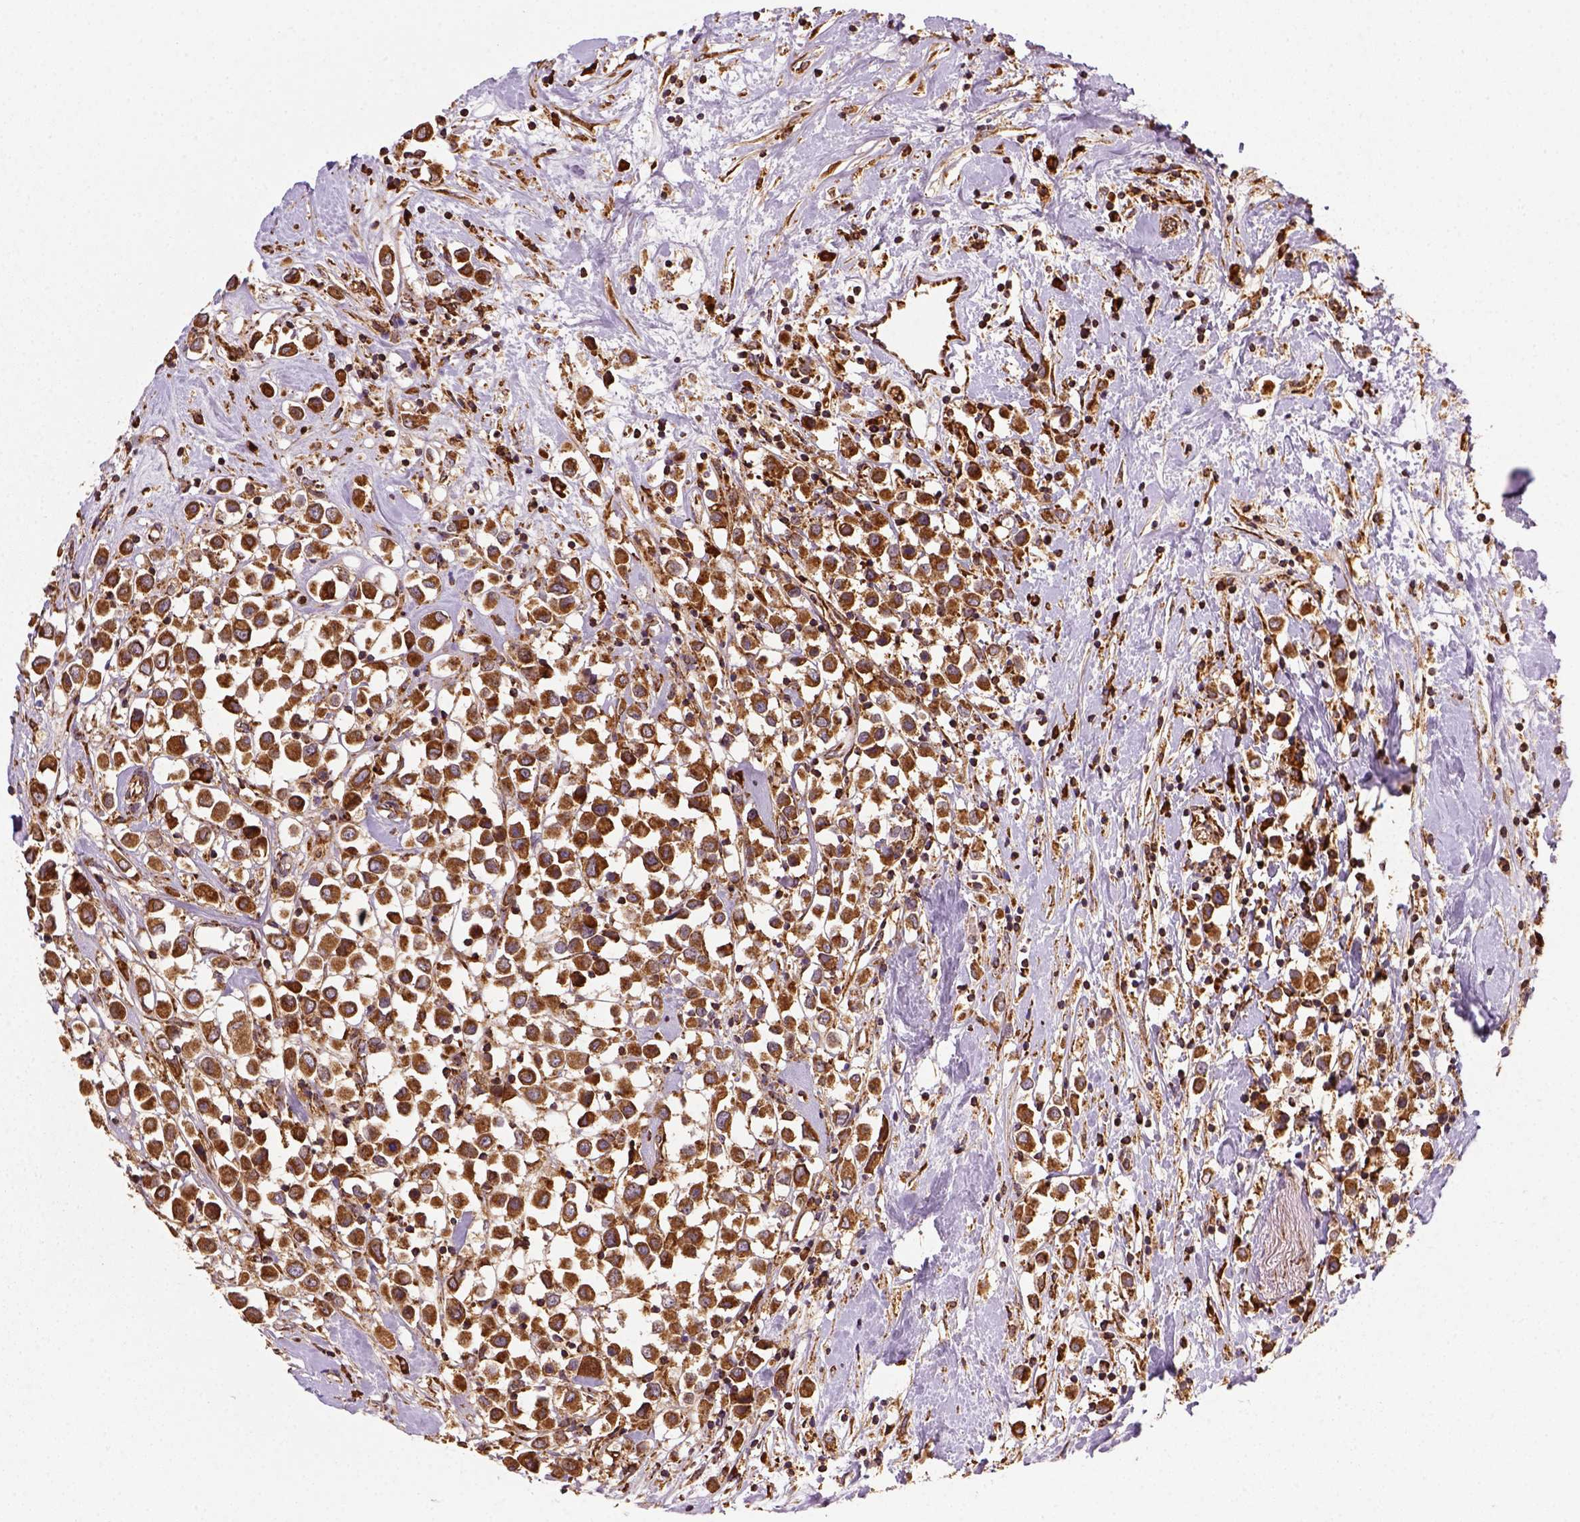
{"staining": {"intensity": "strong", "quantity": ">75%", "location": "nuclear"}, "tissue": "breast cancer", "cell_type": "Tumor cells", "image_type": "cancer", "snomed": [{"axis": "morphology", "description": "Duct carcinoma"}, {"axis": "topography", "description": "Breast"}], "caption": "Breast cancer was stained to show a protein in brown. There is high levels of strong nuclear expression in about >75% of tumor cells.", "gene": "MAPK8IP3", "patient": {"sex": "female", "age": 61}}